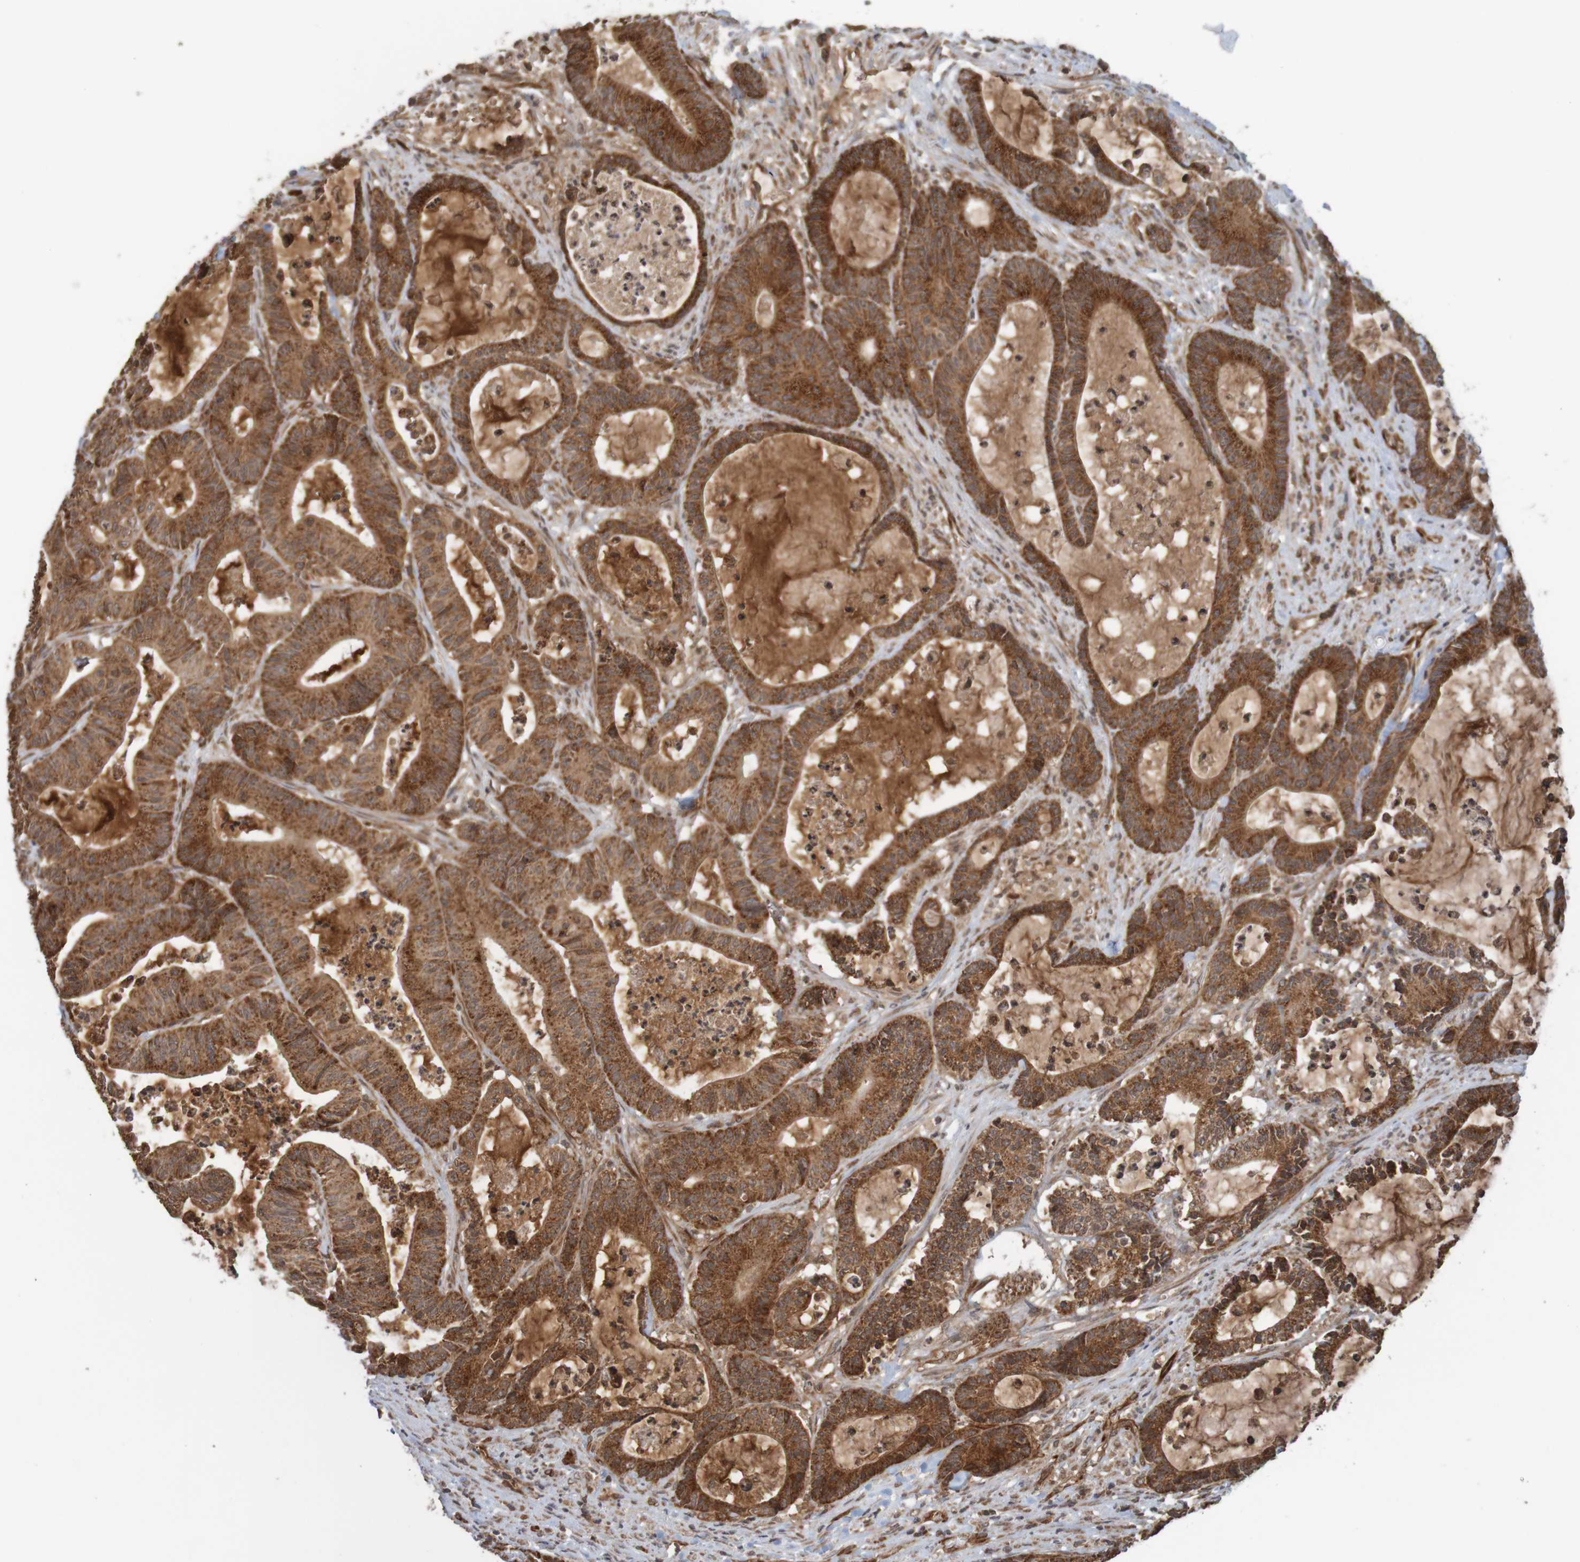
{"staining": {"intensity": "strong", "quantity": ">75%", "location": "cytoplasmic/membranous"}, "tissue": "colorectal cancer", "cell_type": "Tumor cells", "image_type": "cancer", "snomed": [{"axis": "morphology", "description": "Adenocarcinoma, NOS"}, {"axis": "topography", "description": "Colon"}], "caption": "Immunohistochemistry (IHC) (DAB) staining of colorectal adenocarcinoma demonstrates strong cytoplasmic/membranous protein expression in about >75% of tumor cells. (brown staining indicates protein expression, while blue staining denotes nuclei).", "gene": "MRPL52", "patient": {"sex": "female", "age": 84}}